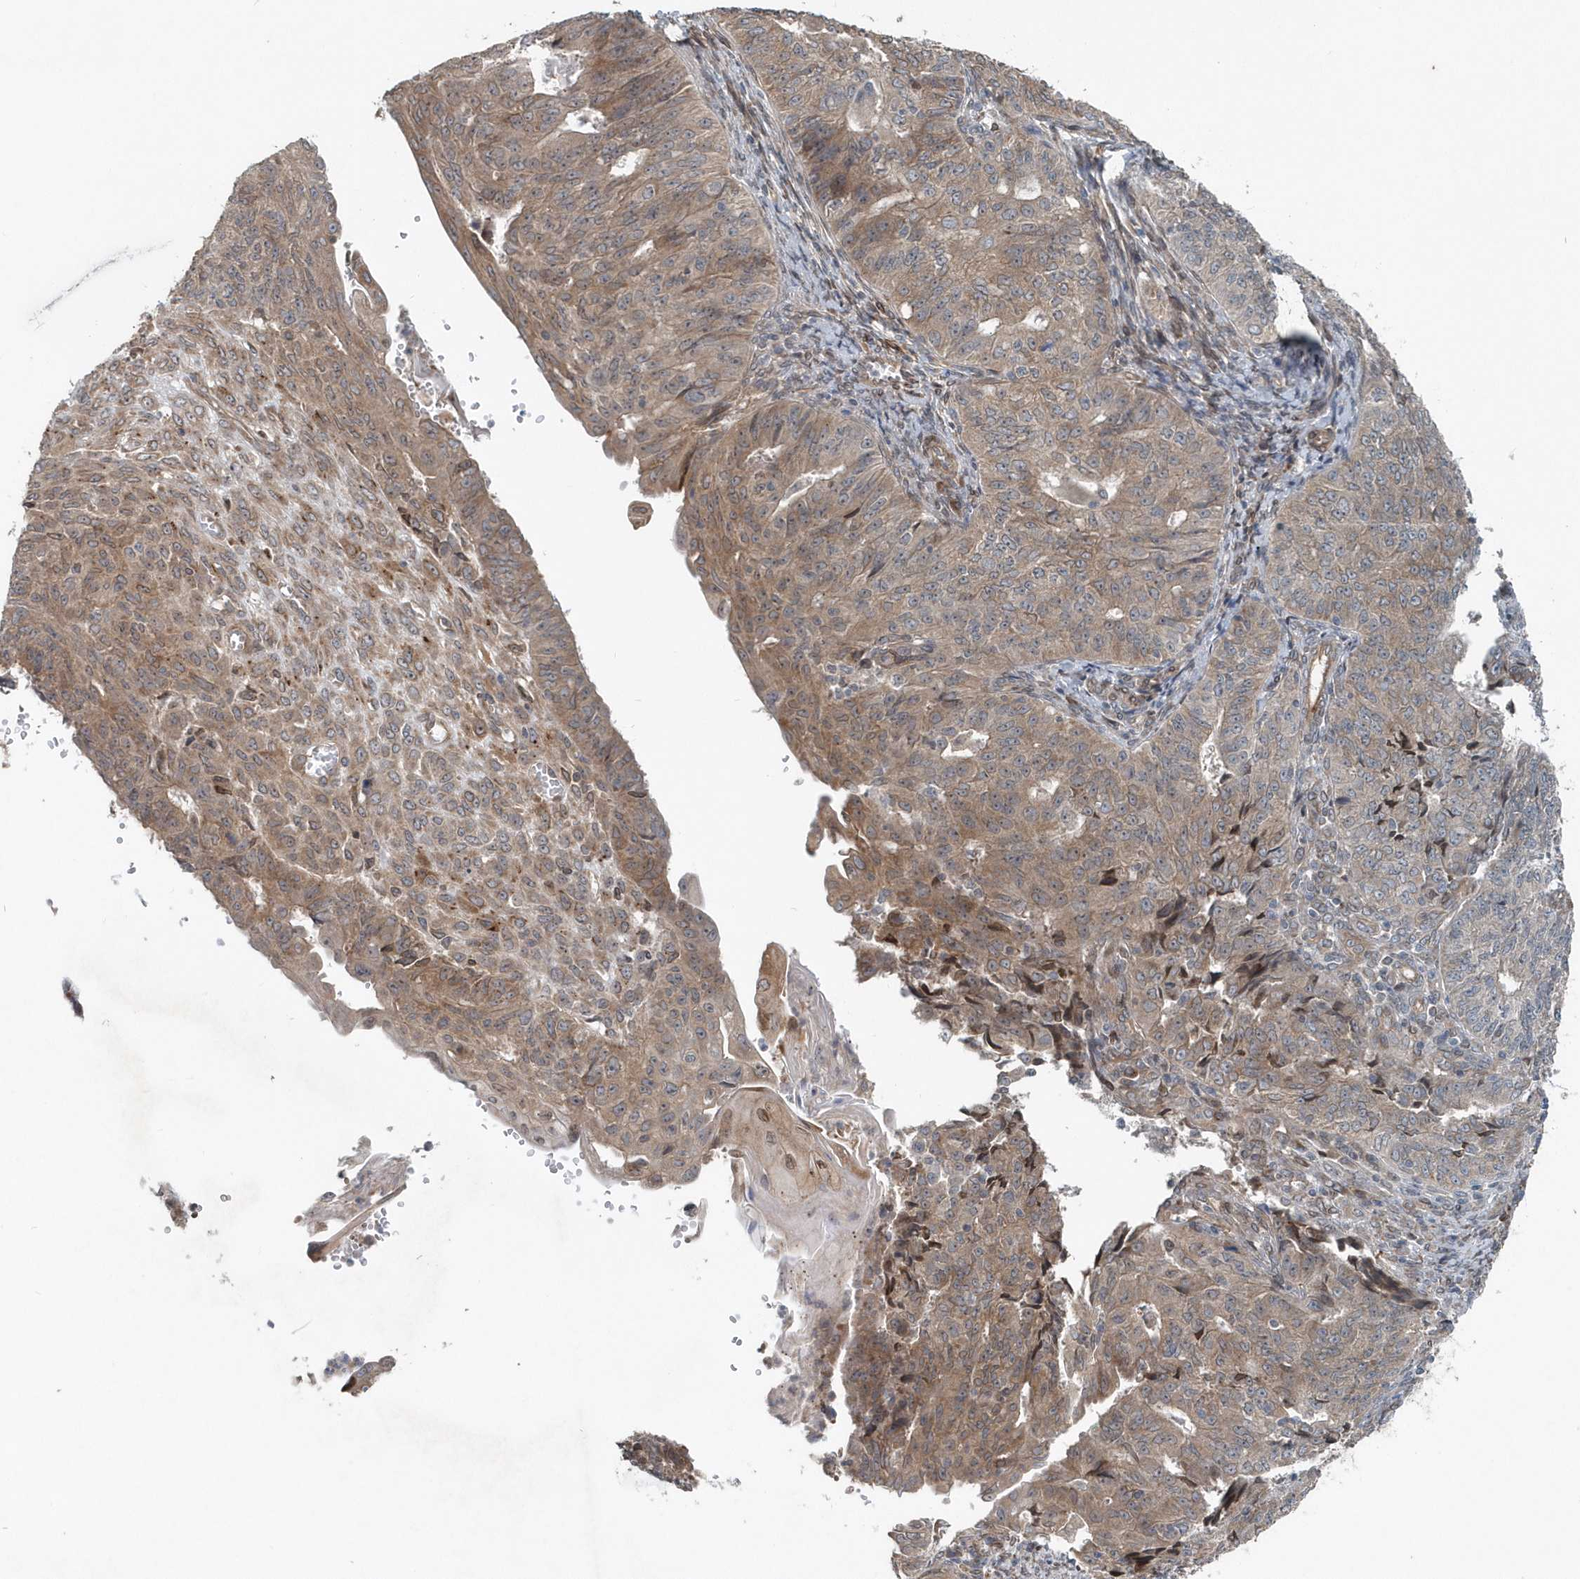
{"staining": {"intensity": "weak", "quantity": "25%-75%", "location": "cytoplasmic/membranous"}, "tissue": "endometrial cancer", "cell_type": "Tumor cells", "image_type": "cancer", "snomed": [{"axis": "morphology", "description": "Adenocarcinoma, NOS"}, {"axis": "topography", "description": "Endometrium"}], "caption": "Weak cytoplasmic/membranous protein staining is present in about 25%-75% of tumor cells in adenocarcinoma (endometrial).", "gene": "MCC", "patient": {"sex": "female", "age": 32}}